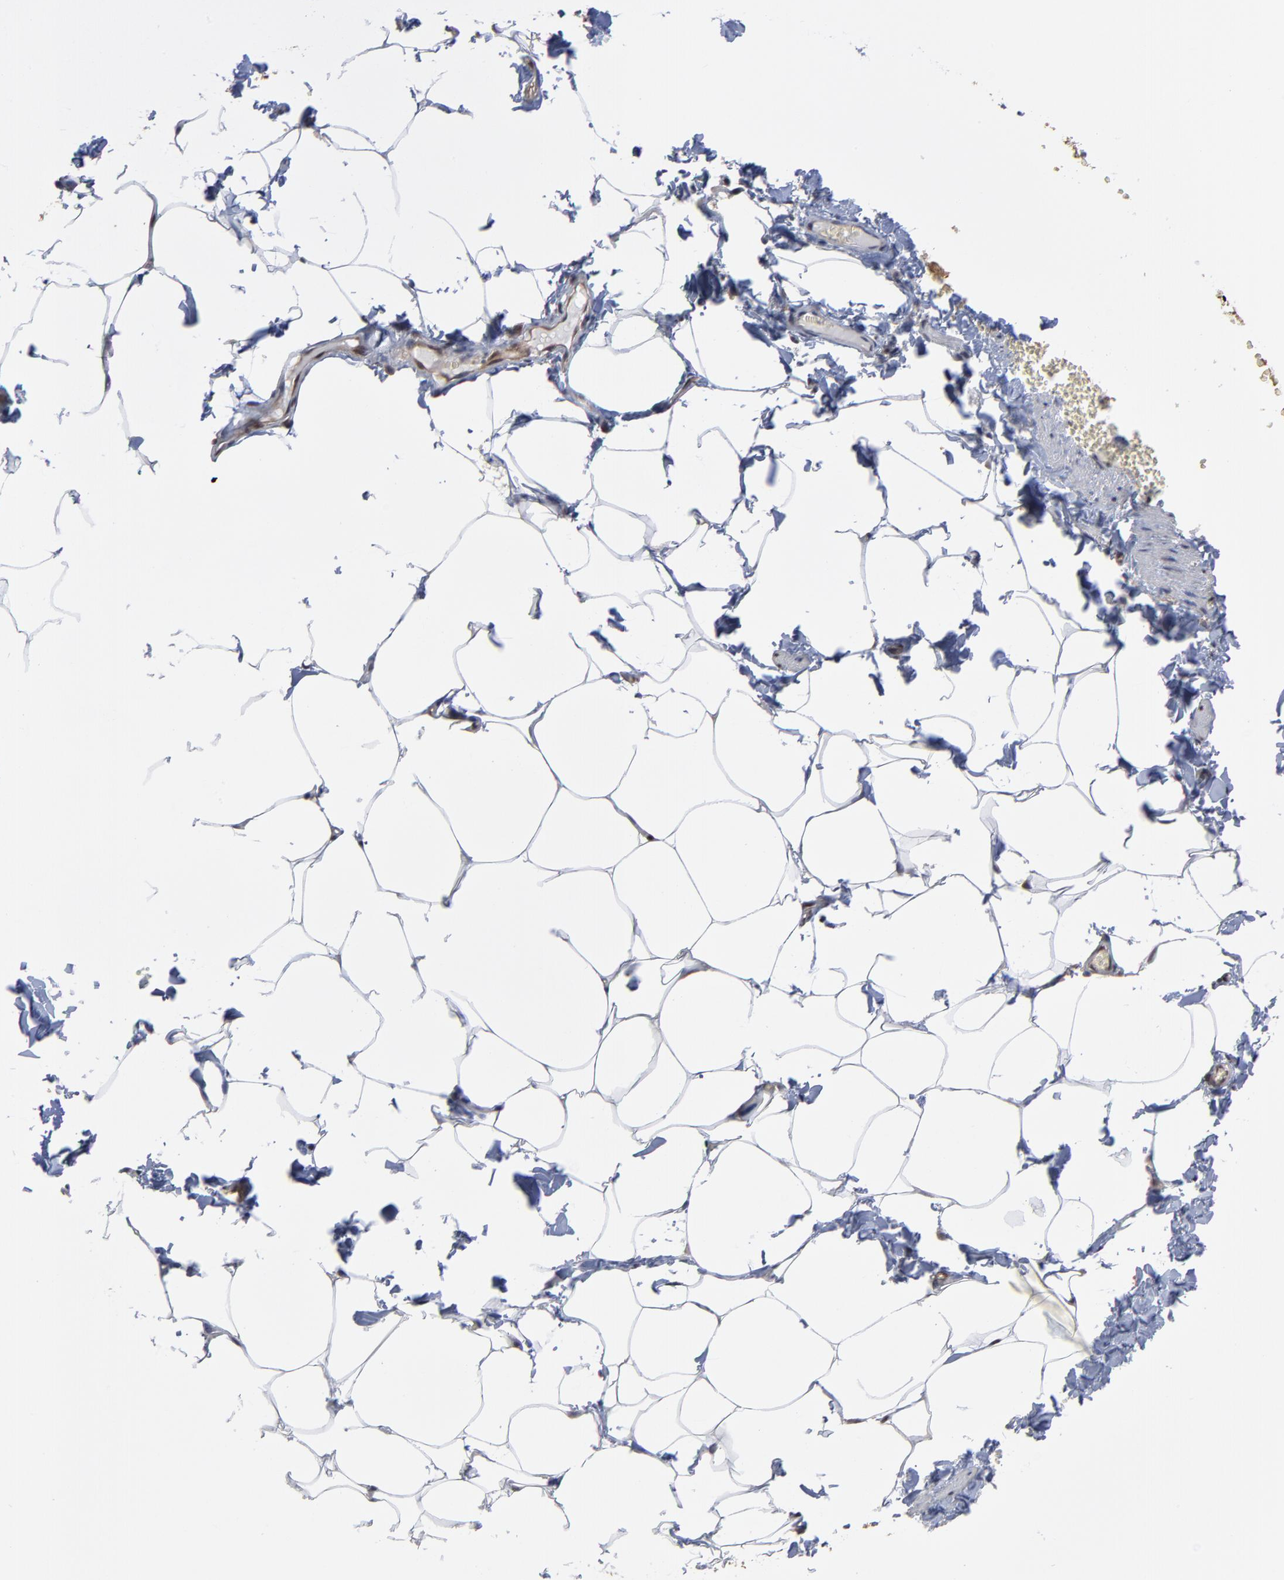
{"staining": {"intensity": "negative", "quantity": "none", "location": "none"}, "tissue": "adipose tissue", "cell_type": "Adipocytes", "image_type": "normal", "snomed": [{"axis": "morphology", "description": "Normal tissue, NOS"}, {"axis": "topography", "description": "Vascular tissue"}], "caption": "DAB immunohistochemical staining of unremarkable adipose tissue exhibits no significant staining in adipocytes.", "gene": "CCT2", "patient": {"sex": "male", "age": 41}}